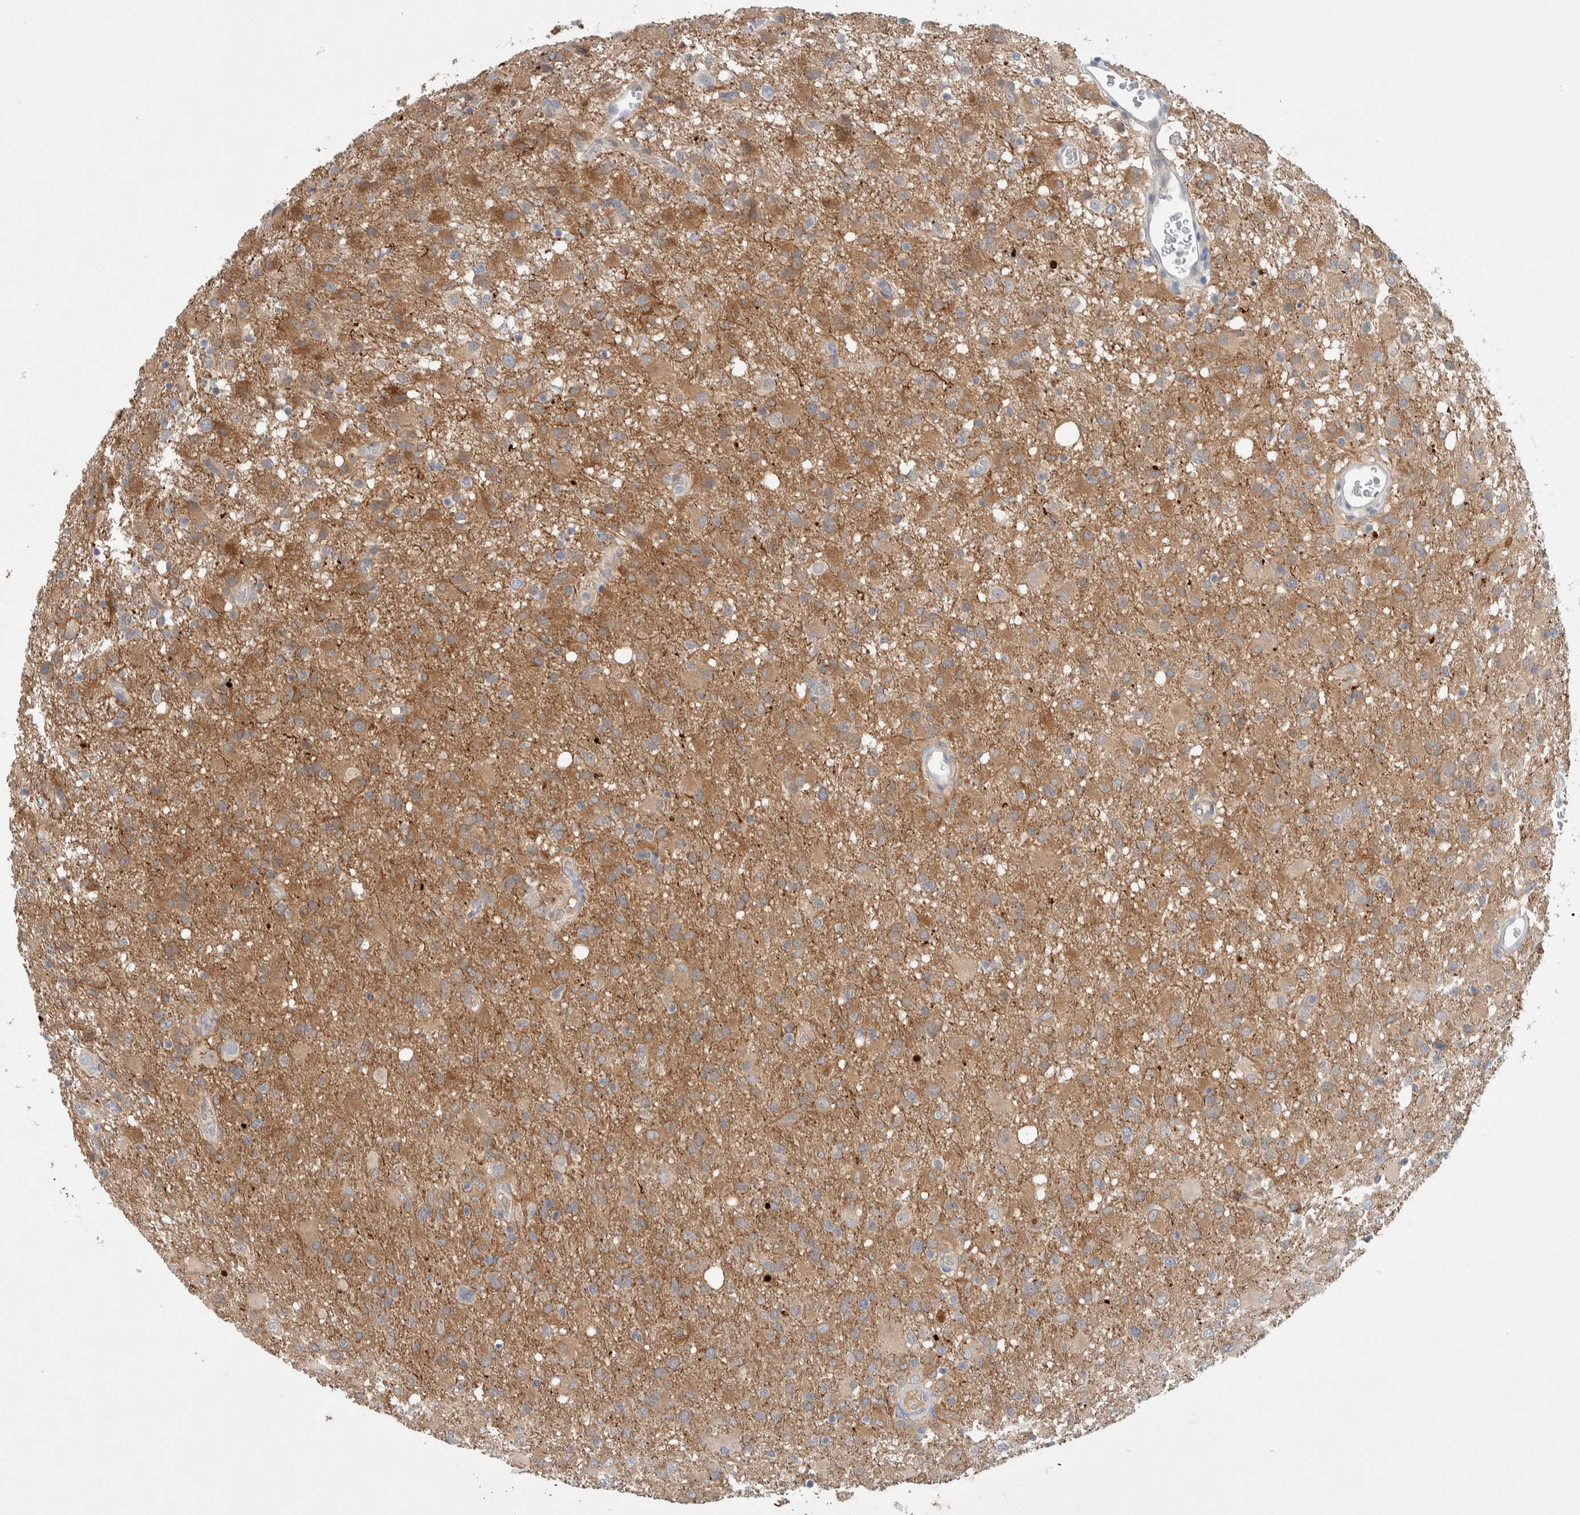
{"staining": {"intensity": "moderate", "quantity": "25%-75%", "location": "cytoplasmic/membranous"}, "tissue": "glioma", "cell_type": "Tumor cells", "image_type": "cancer", "snomed": [{"axis": "morphology", "description": "Glioma, malignant, High grade"}, {"axis": "topography", "description": "Brain"}], "caption": "Brown immunohistochemical staining in malignant glioma (high-grade) shows moderate cytoplasmic/membranous staining in approximately 25%-75% of tumor cells. The protein of interest is stained brown, and the nuclei are stained in blue (DAB IHC with brightfield microscopy, high magnification).", "gene": "DEPTOR", "patient": {"sex": "female", "age": 57}}